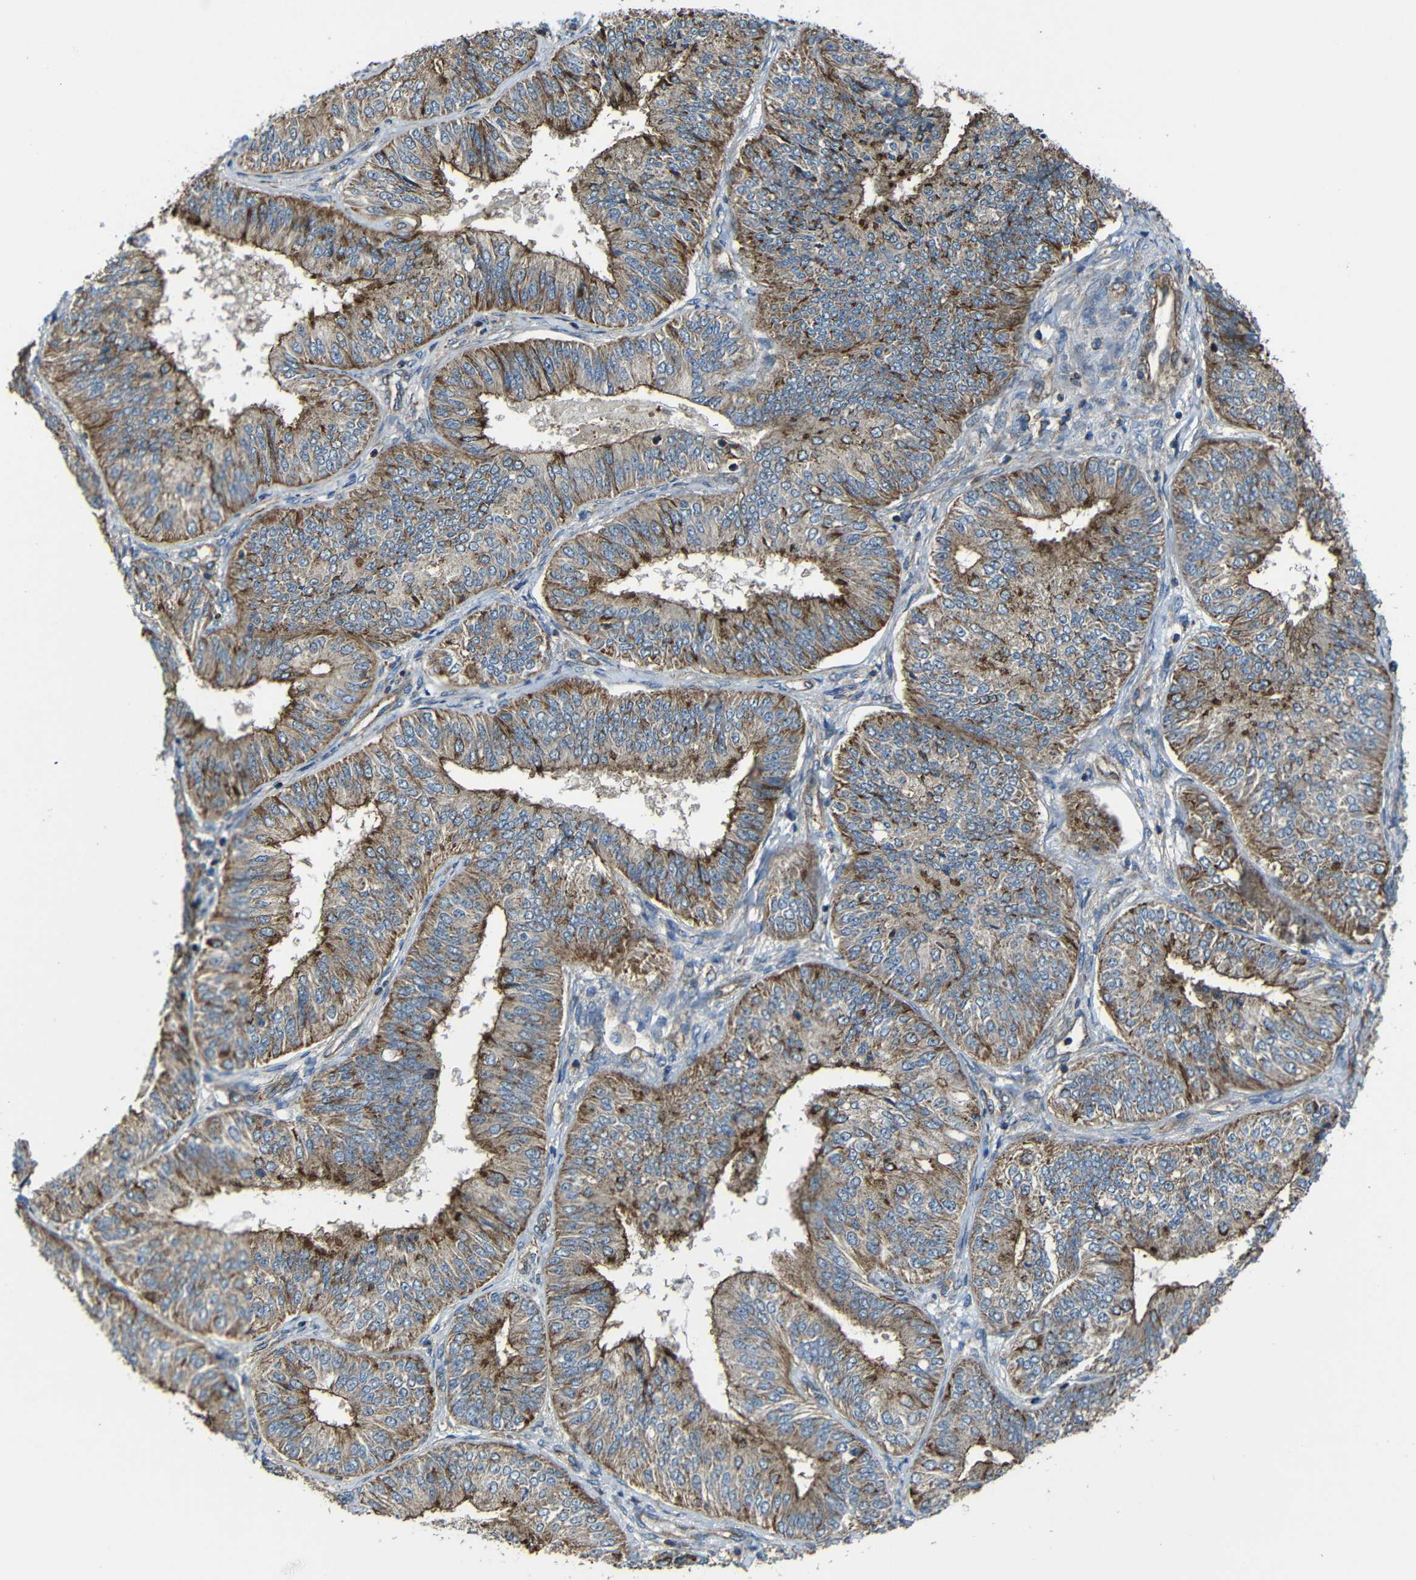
{"staining": {"intensity": "moderate", "quantity": ">75%", "location": "cytoplasmic/membranous"}, "tissue": "endometrial cancer", "cell_type": "Tumor cells", "image_type": "cancer", "snomed": [{"axis": "morphology", "description": "Adenocarcinoma, NOS"}, {"axis": "topography", "description": "Endometrium"}], "caption": "Protein positivity by IHC shows moderate cytoplasmic/membranous expression in approximately >75% of tumor cells in endometrial cancer (adenocarcinoma). The staining is performed using DAB brown chromogen to label protein expression. The nuclei are counter-stained blue using hematoxylin.", "gene": "PTCH1", "patient": {"sex": "female", "age": 58}}